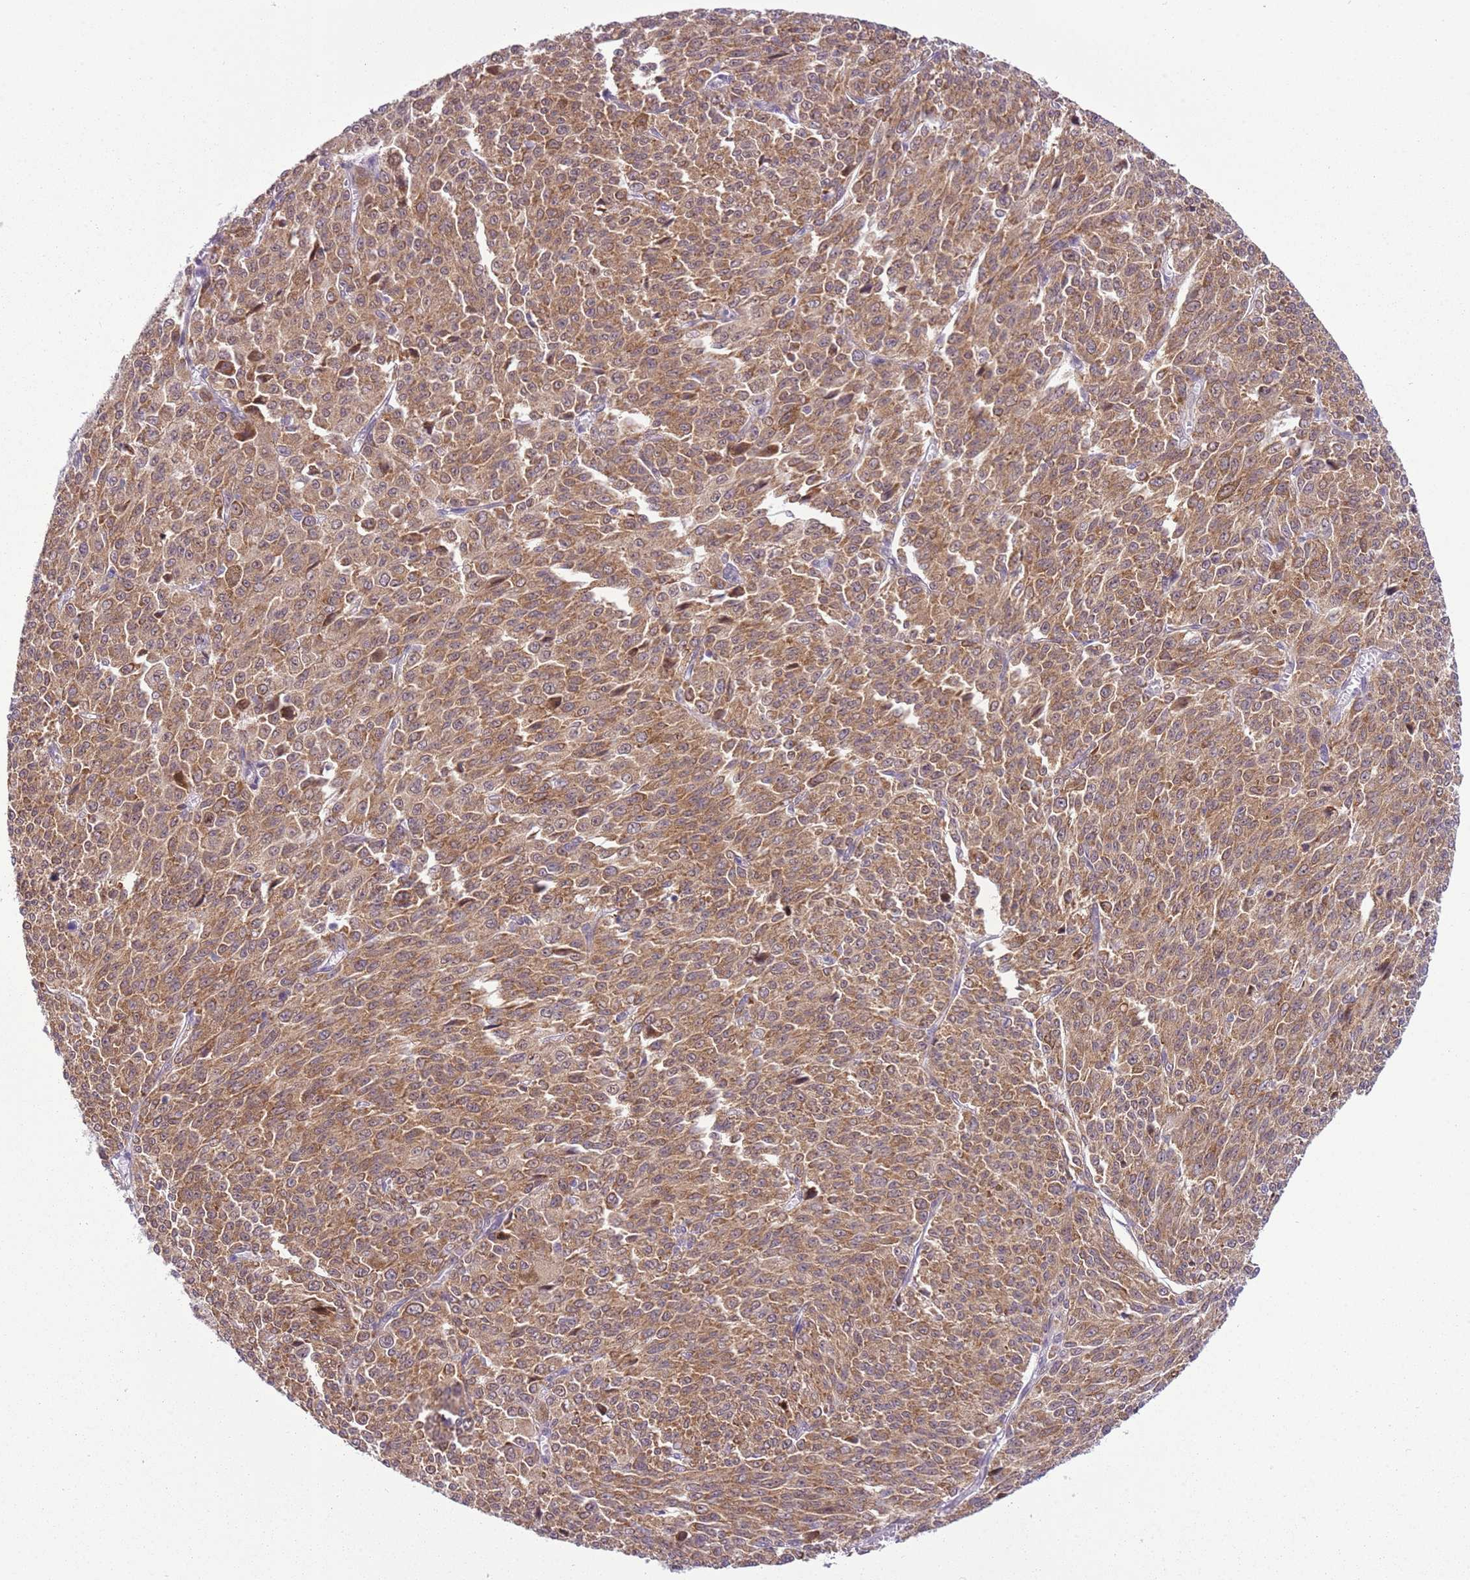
{"staining": {"intensity": "moderate", "quantity": ">75%", "location": "cytoplasmic/membranous"}, "tissue": "melanoma", "cell_type": "Tumor cells", "image_type": "cancer", "snomed": [{"axis": "morphology", "description": "Malignant melanoma, NOS"}, {"axis": "topography", "description": "Skin"}], "caption": "Tumor cells show medium levels of moderate cytoplasmic/membranous positivity in about >75% of cells in melanoma.", "gene": "FAM120C", "patient": {"sex": "female", "age": 52}}